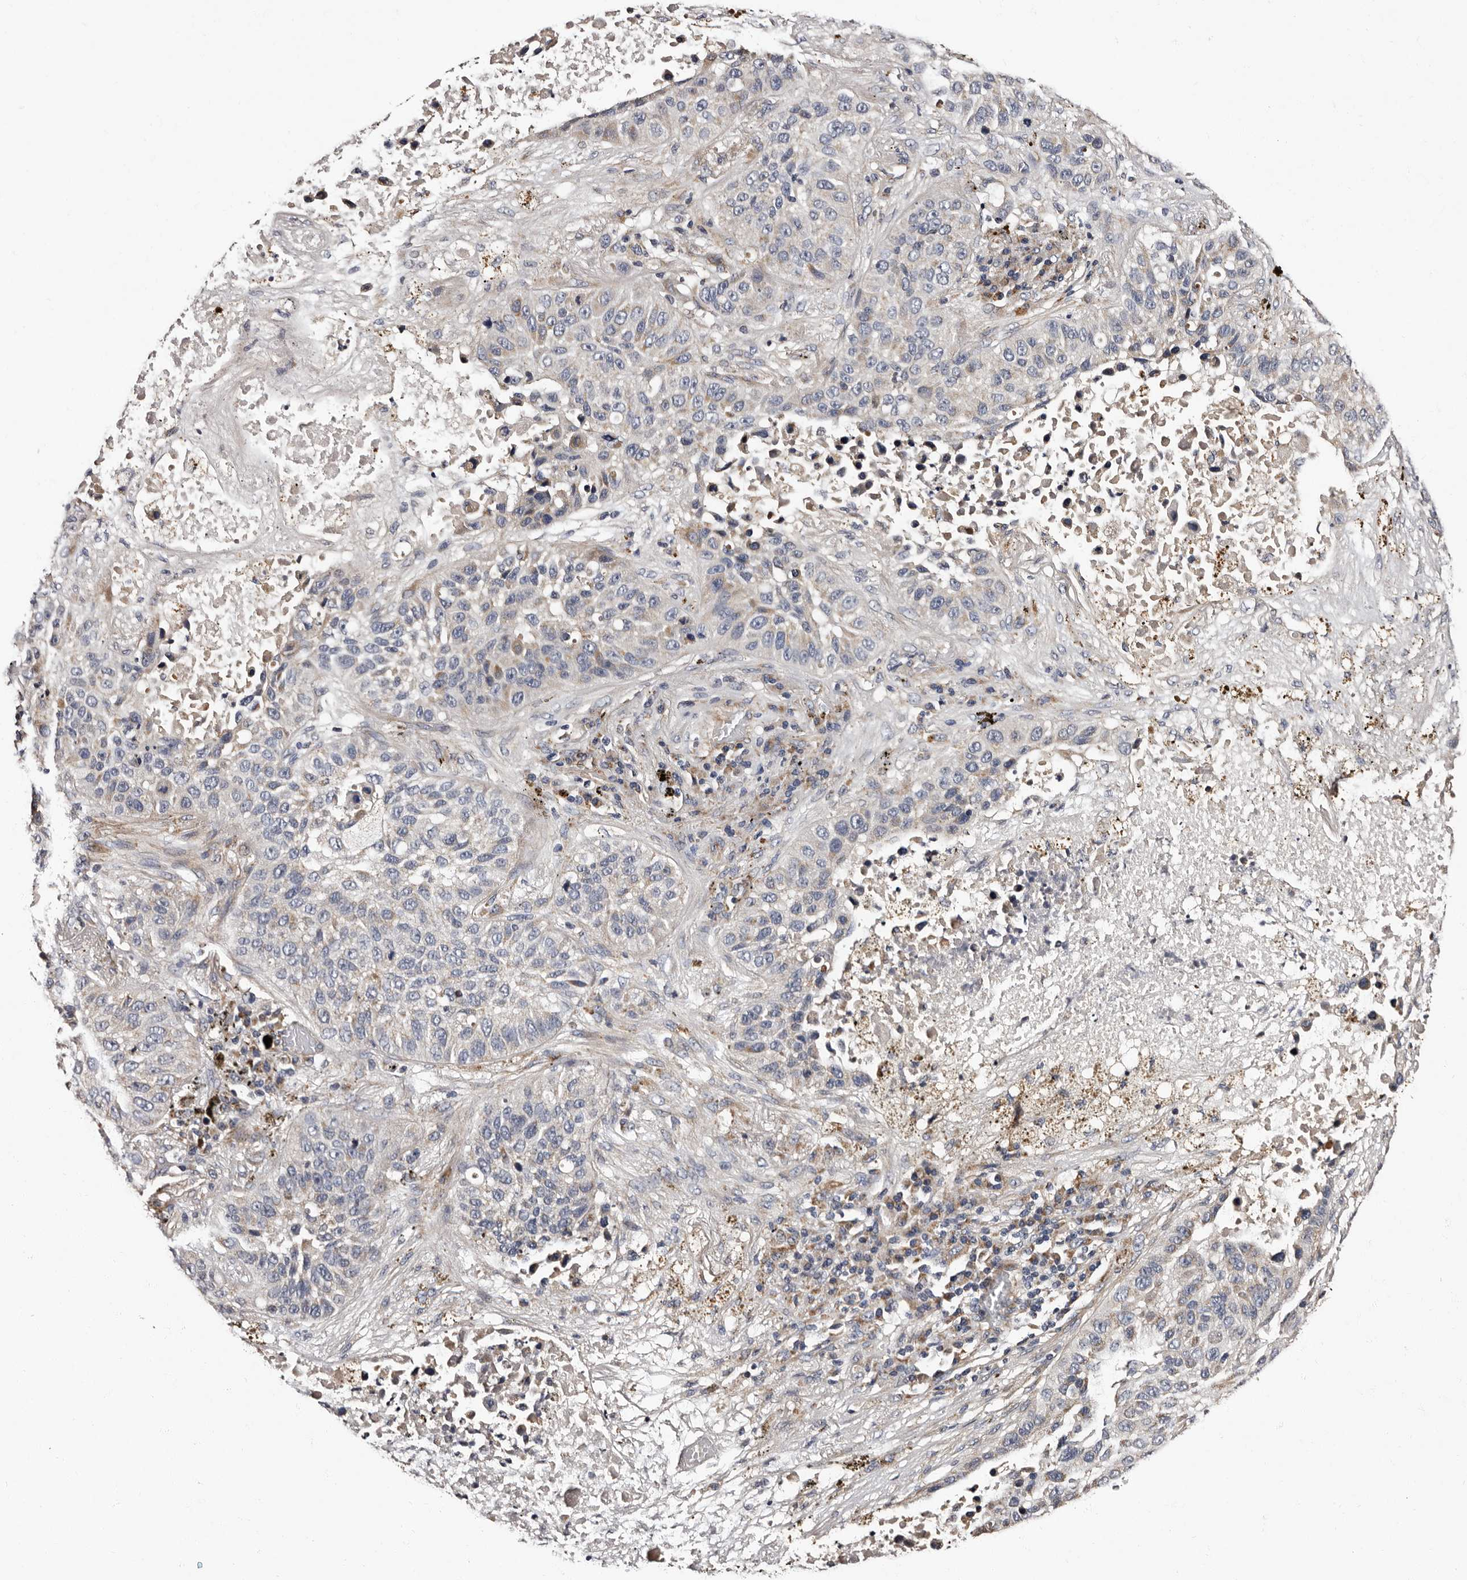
{"staining": {"intensity": "weak", "quantity": "25%-75%", "location": "cytoplasmic/membranous"}, "tissue": "lung cancer", "cell_type": "Tumor cells", "image_type": "cancer", "snomed": [{"axis": "morphology", "description": "Squamous cell carcinoma, NOS"}, {"axis": "topography", "description": "Lung"}], "caption": "Immunohistochemical staining of lung cancer (squamous cell carcinoma) demonstrates low levels of weak cytoplasmic/membranous protein staining in approximately 25%-75% of tumor cells.", "gene": "ADCK5", "patient": {"sex": "male", "age": 57}}